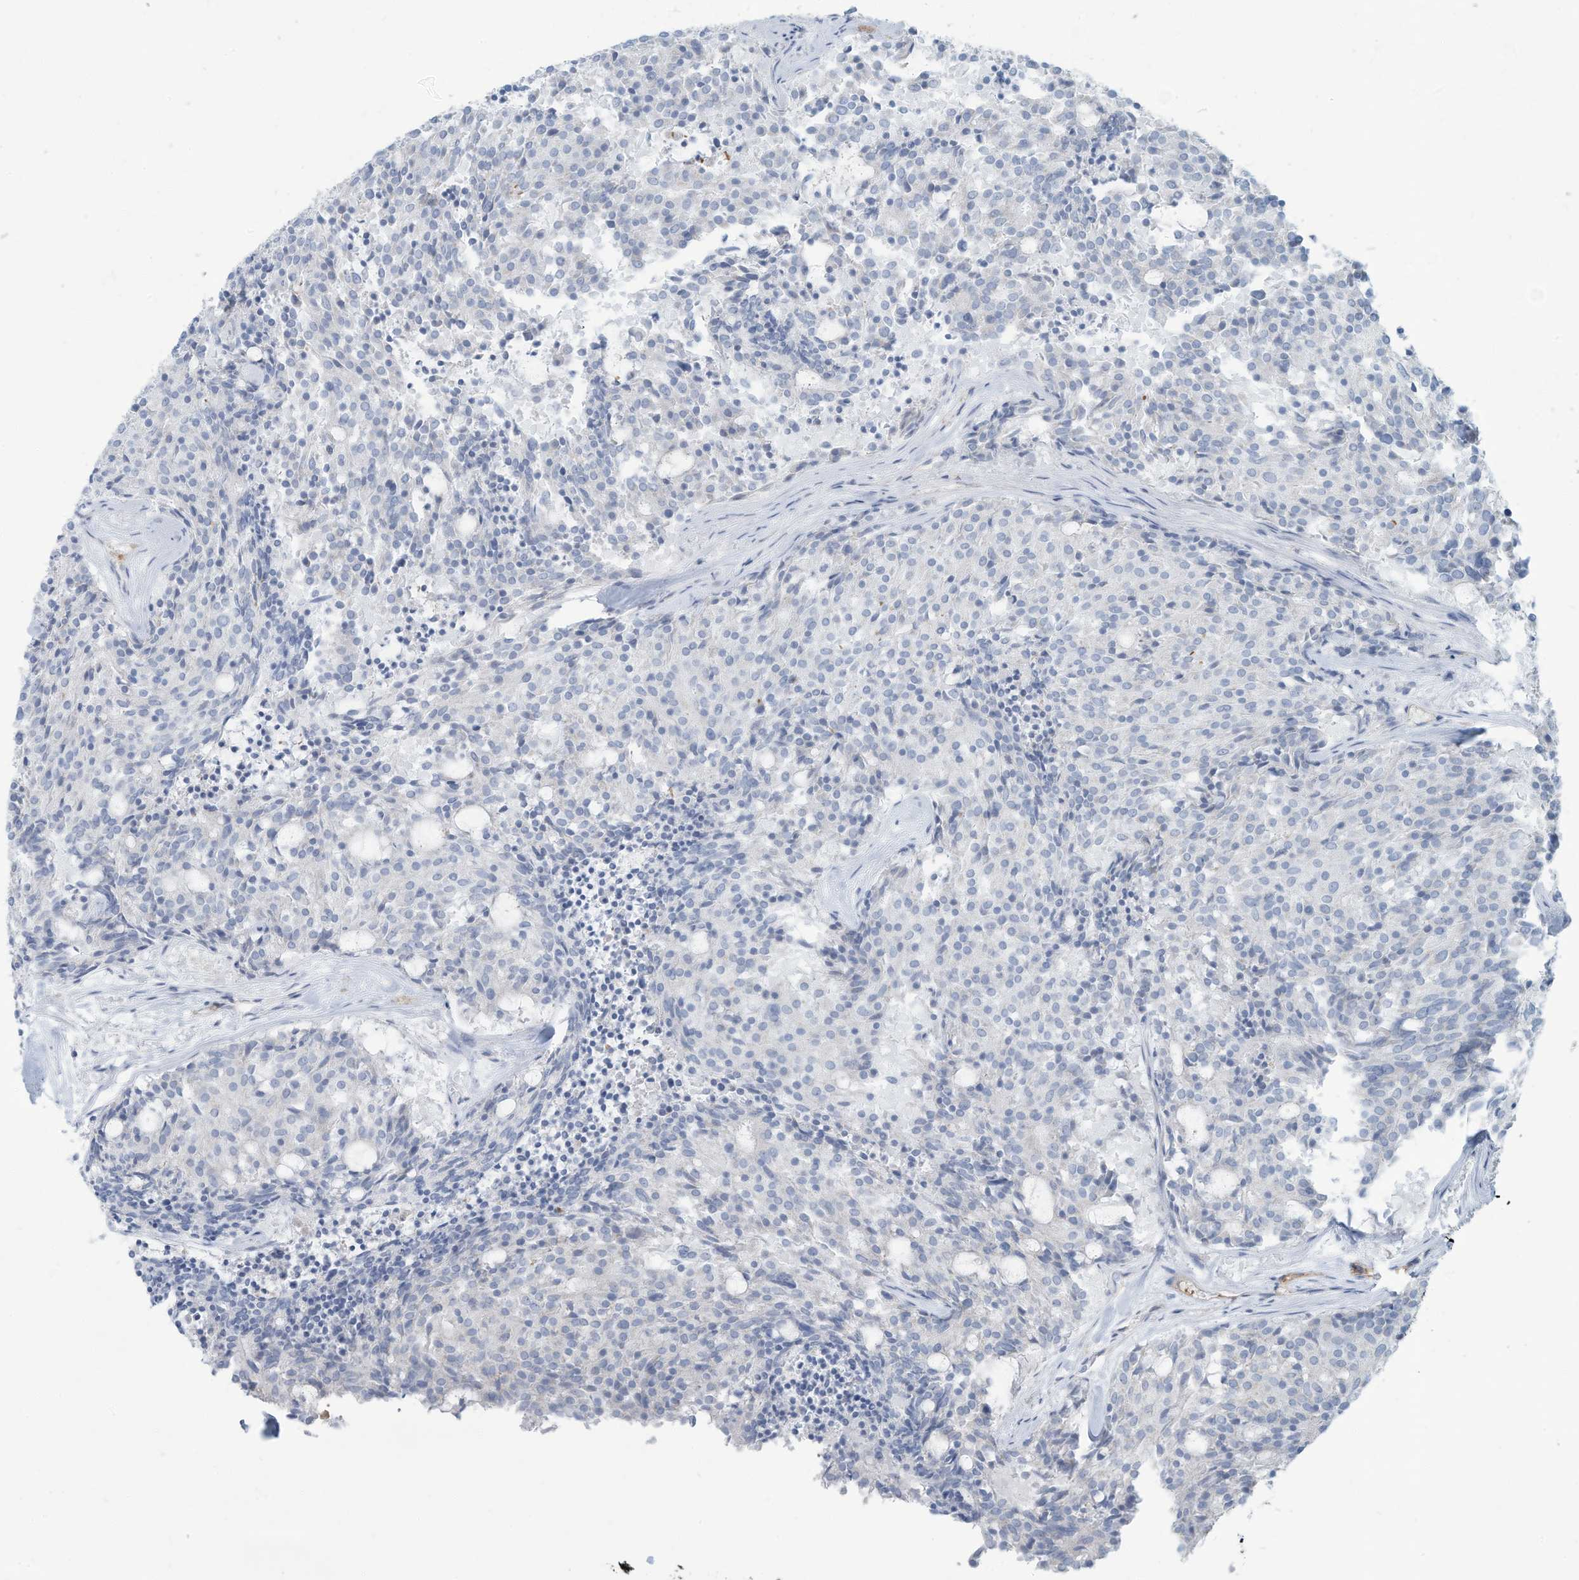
{"staining": {"intensity": "negative", "quantity": "none", "location": "none"}, "tissue": "carcinoid", "cell_type": "Tumor cells", "image_type": "cancer", "snomed": [{"axis": "morphology", "description": "Carcinoid, malignant, NOS"}, {"axis": "topography", "description": "Pancreas"}], "caption": "IHC micrograph of human carcinoid stained for a protein (brown), which displays no staining in tumor cells. (DAB immunohistochemistry visualized using brightfield microscopy, high magnification).", "gene": "ERI2", "patient": {"sex": "female", "age": 54}}